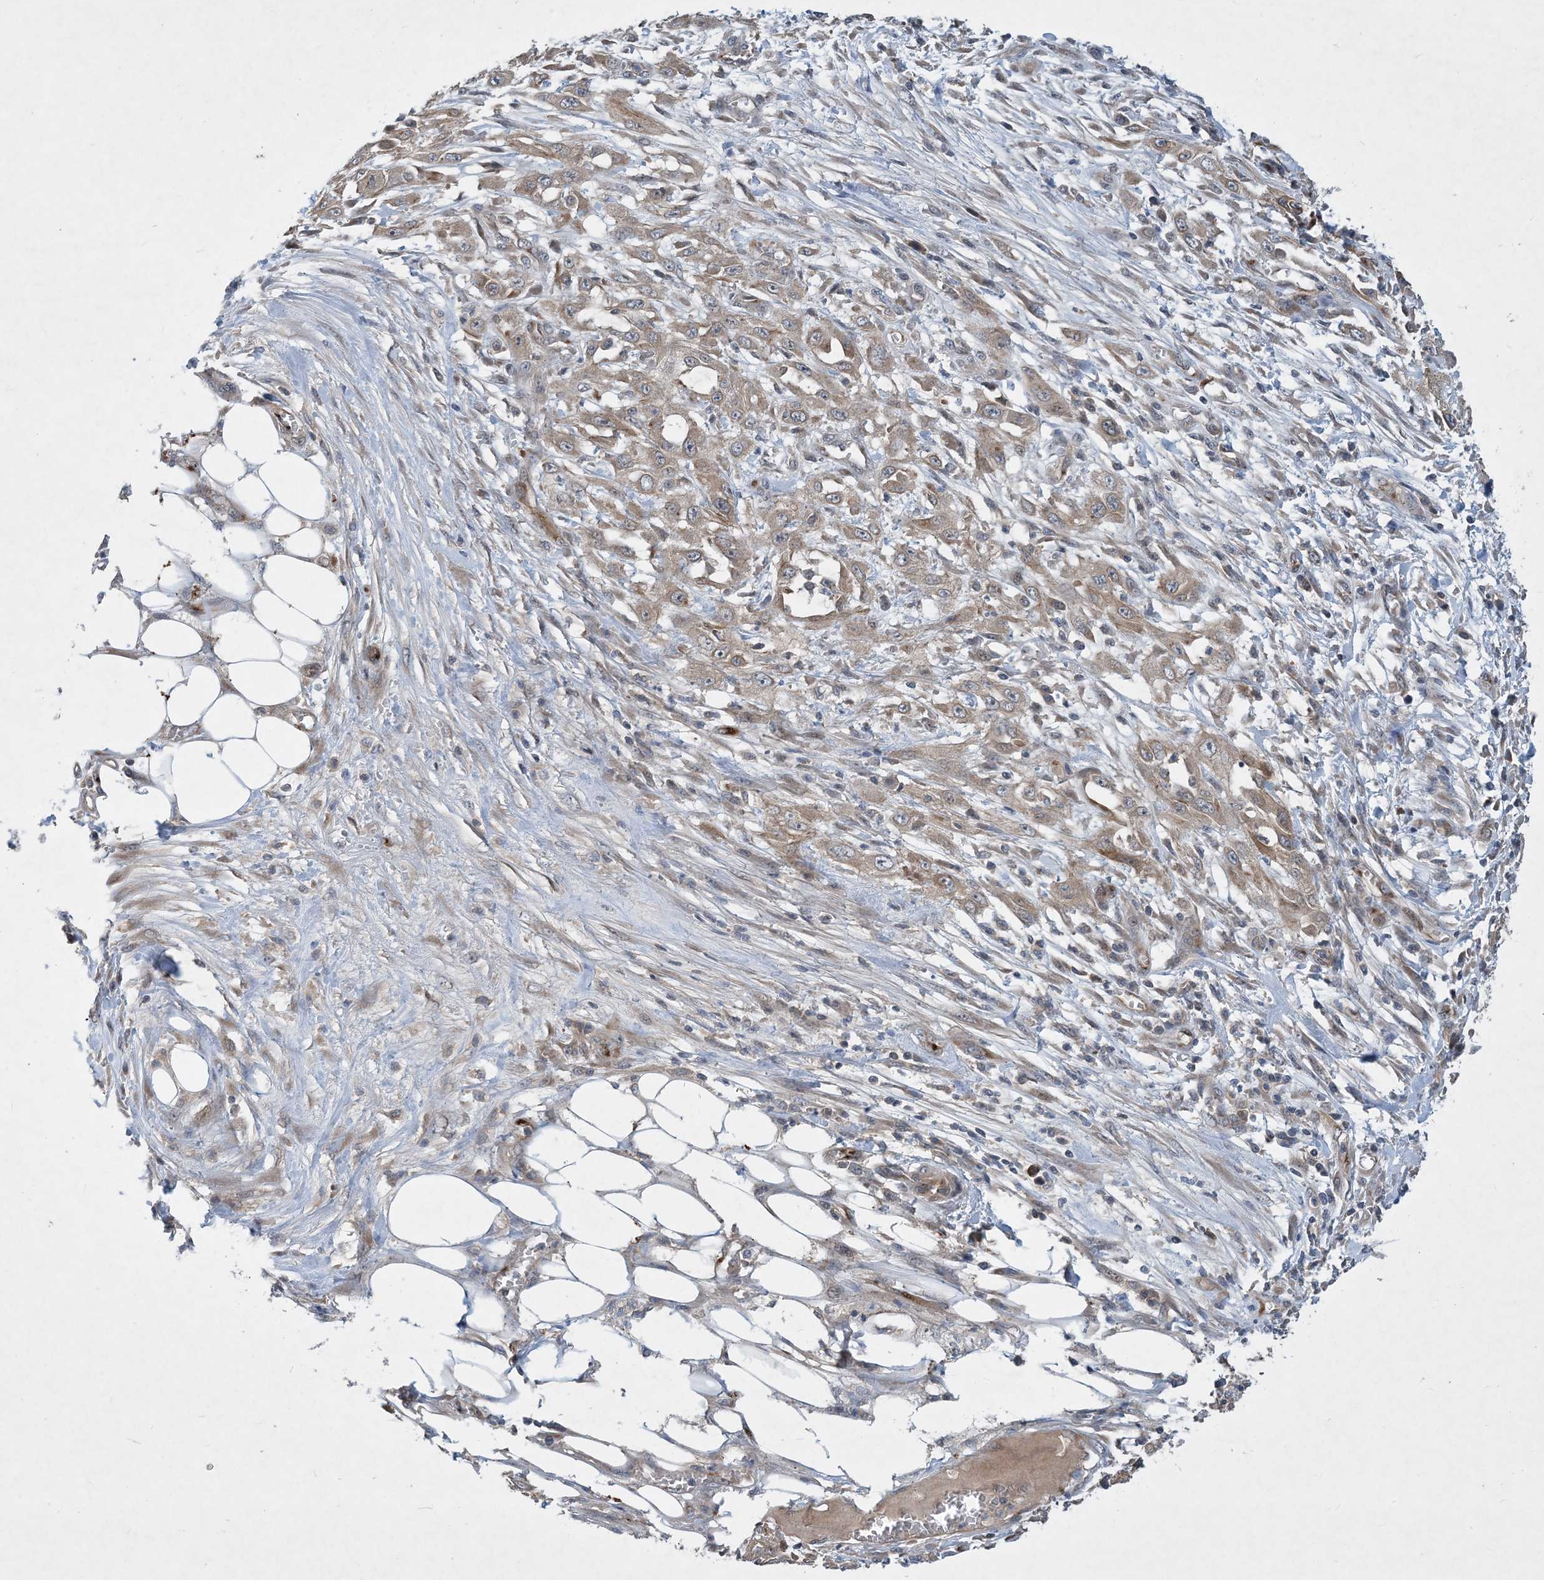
{"staining": {"intensity": "weak", "quantity": ">75%", "location": "cytoplasmic/membranous"}, "tissue": "skin cancer", "cell_type": "Tumor cells", "image_type": "cancer", "snomed": [{"axis": "morphology", "description": "Squamous cell carcinoma, NOS"}, {"axis": "morphology", "description": "Squamous cell carcinoma, metastatic, NOS"}, {"axis": "topography", "description": "Skin"}, {"axis": "topography", "description": "Lymph node"}], "caption": "Weak cytoplasmic/membranous protein positivity is appreciated in about >75% of tumor cells in skin metastatic squamous cell carcinoma.", "gene": "TINAG", "patient": {"sex": "male", "age": 75}}